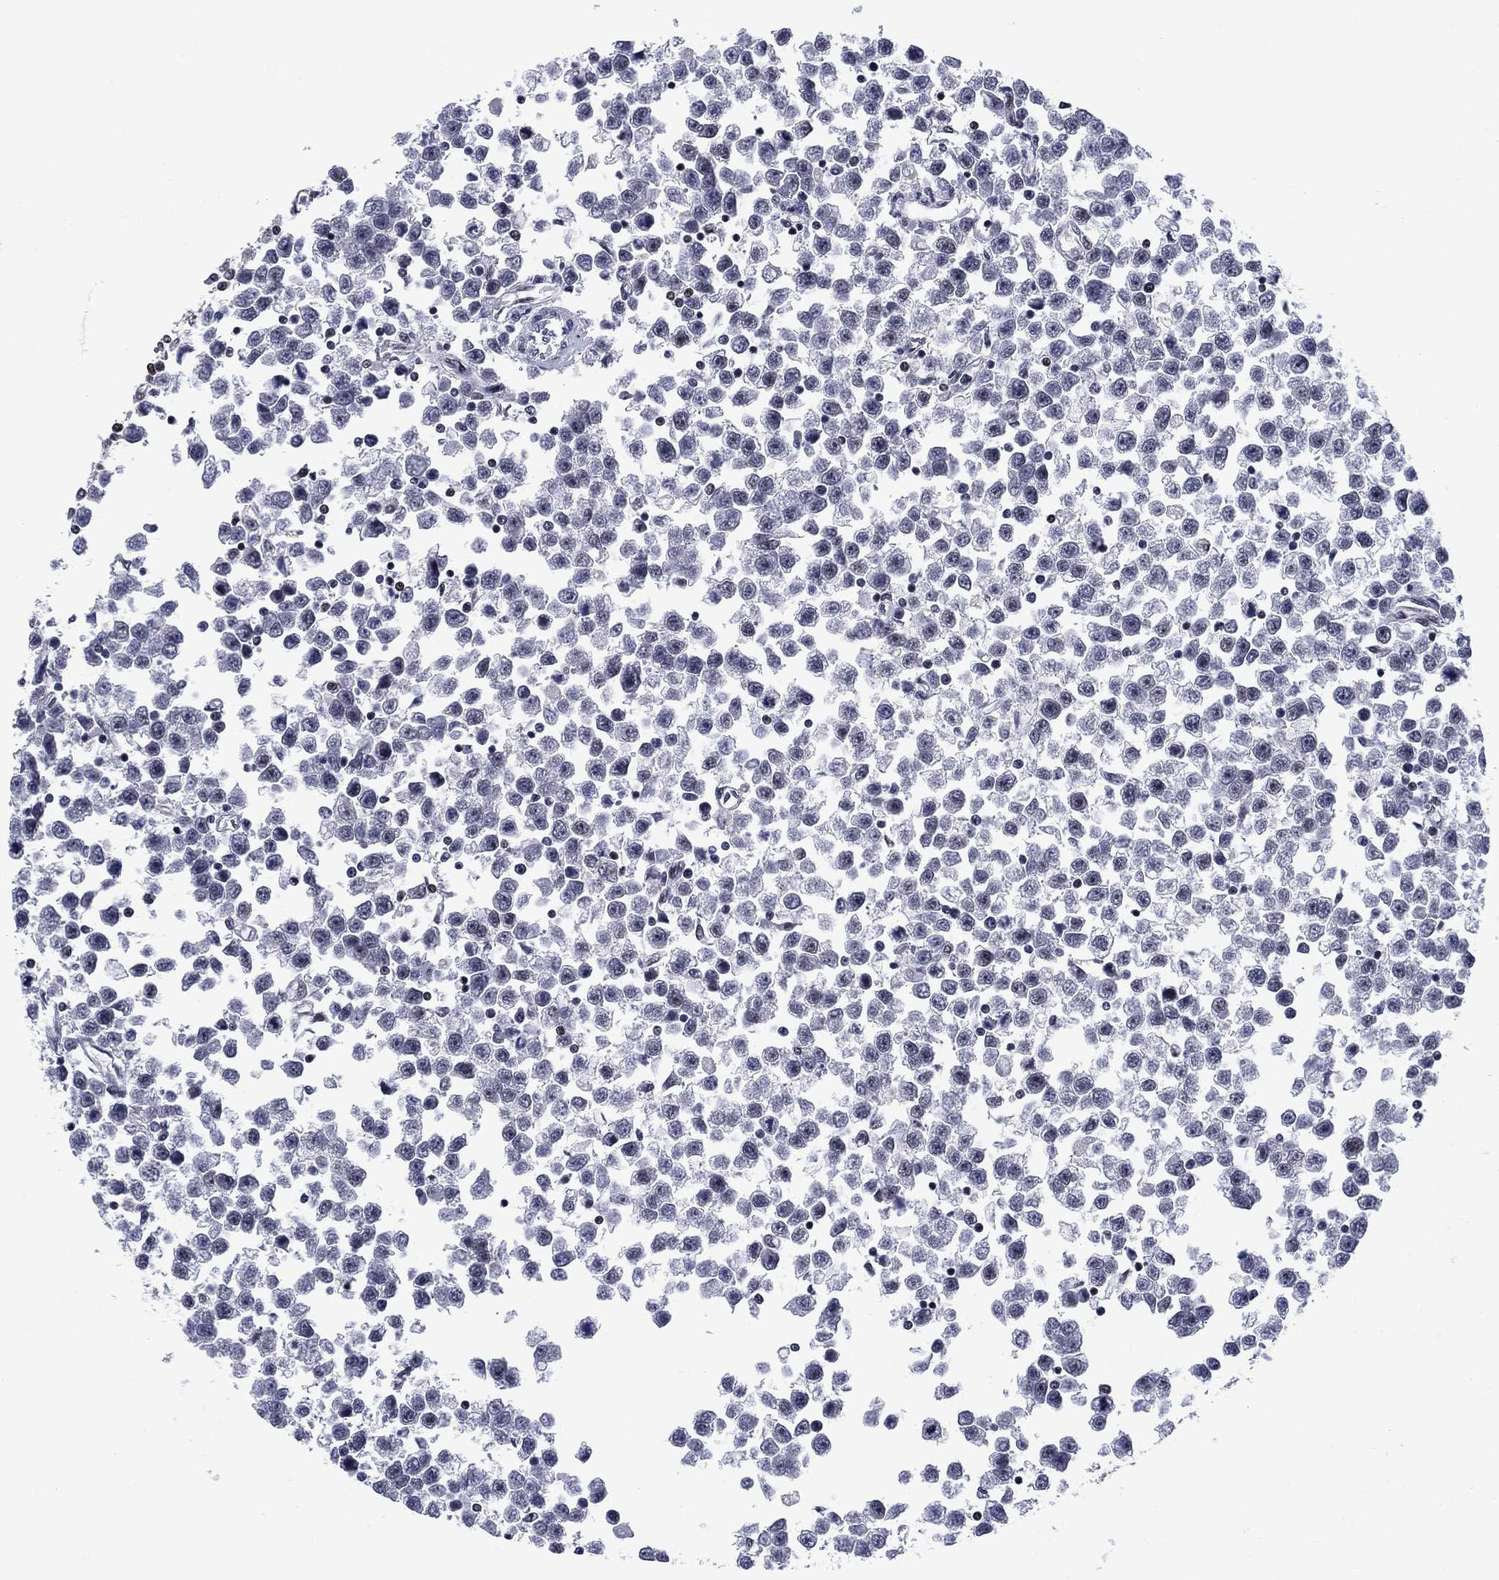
{"staining": {"intensity": "negative", "quantity": "none", "location": "none"}, "tissue": "testis cancer", "cell_type": "Tumor cells", "image_type": "cancer", "snomed": [{"axis": "morphology", "description": "Seminoma, NOS"}, {"axis": "topography", "description": "Testis"}], "caption": "Testis seminoma was stained to show a protein in brown. There is no significant staining in tumor cells. (Stains: DAB (3,3'-diaminobenzidine) IHC with hematoxylin counter stain, Microscopy: brightfield microscopy at high magnification).", "gene": "RPRD1B", "patient": {"sex": "male", "age": 34}}